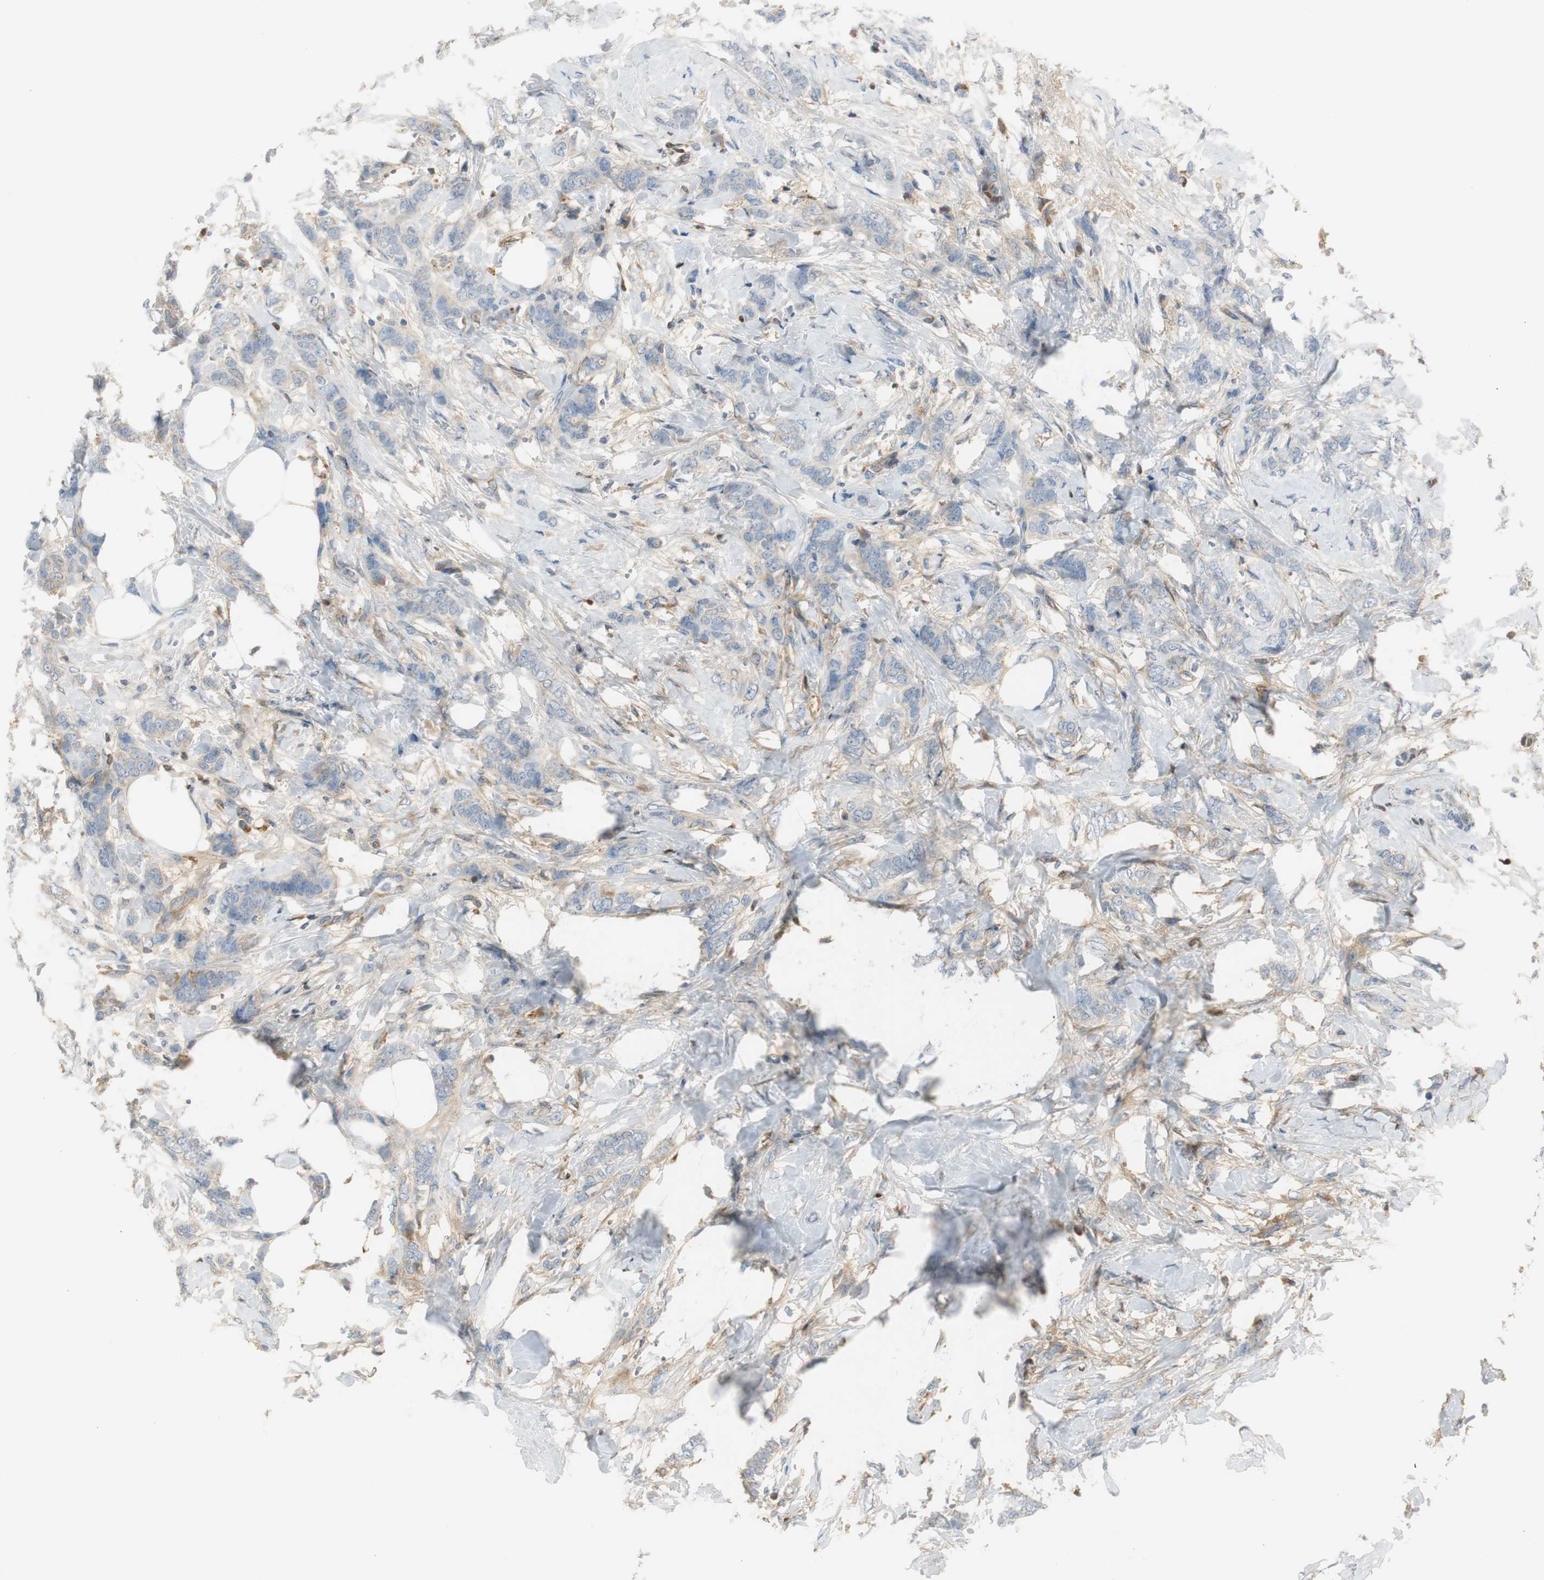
{"staining": {"intensity": "weak", "quantity": "<25%", "location": "cytoplasmic/membranous"}, "tissue": "breast cancer", "cell_type": "Tumor cells", "image_type": "cancer", "snomed": [{"axis": "morphology", "description": "Lobular carcinoma, in situ"}, {"axis": "morphology", "description": "Lobular carcinoma"}, {"axis": "topography", "description": "Breast"}], "caption": "Immunohistochemistry micrograph of neoplastic tissue: human breast lobular carcinoma stained with DAB reveals no significant protein expression in tumor cells.", "gene": "SERPINF1", "patient": {"sex": "female", "age": 41}}